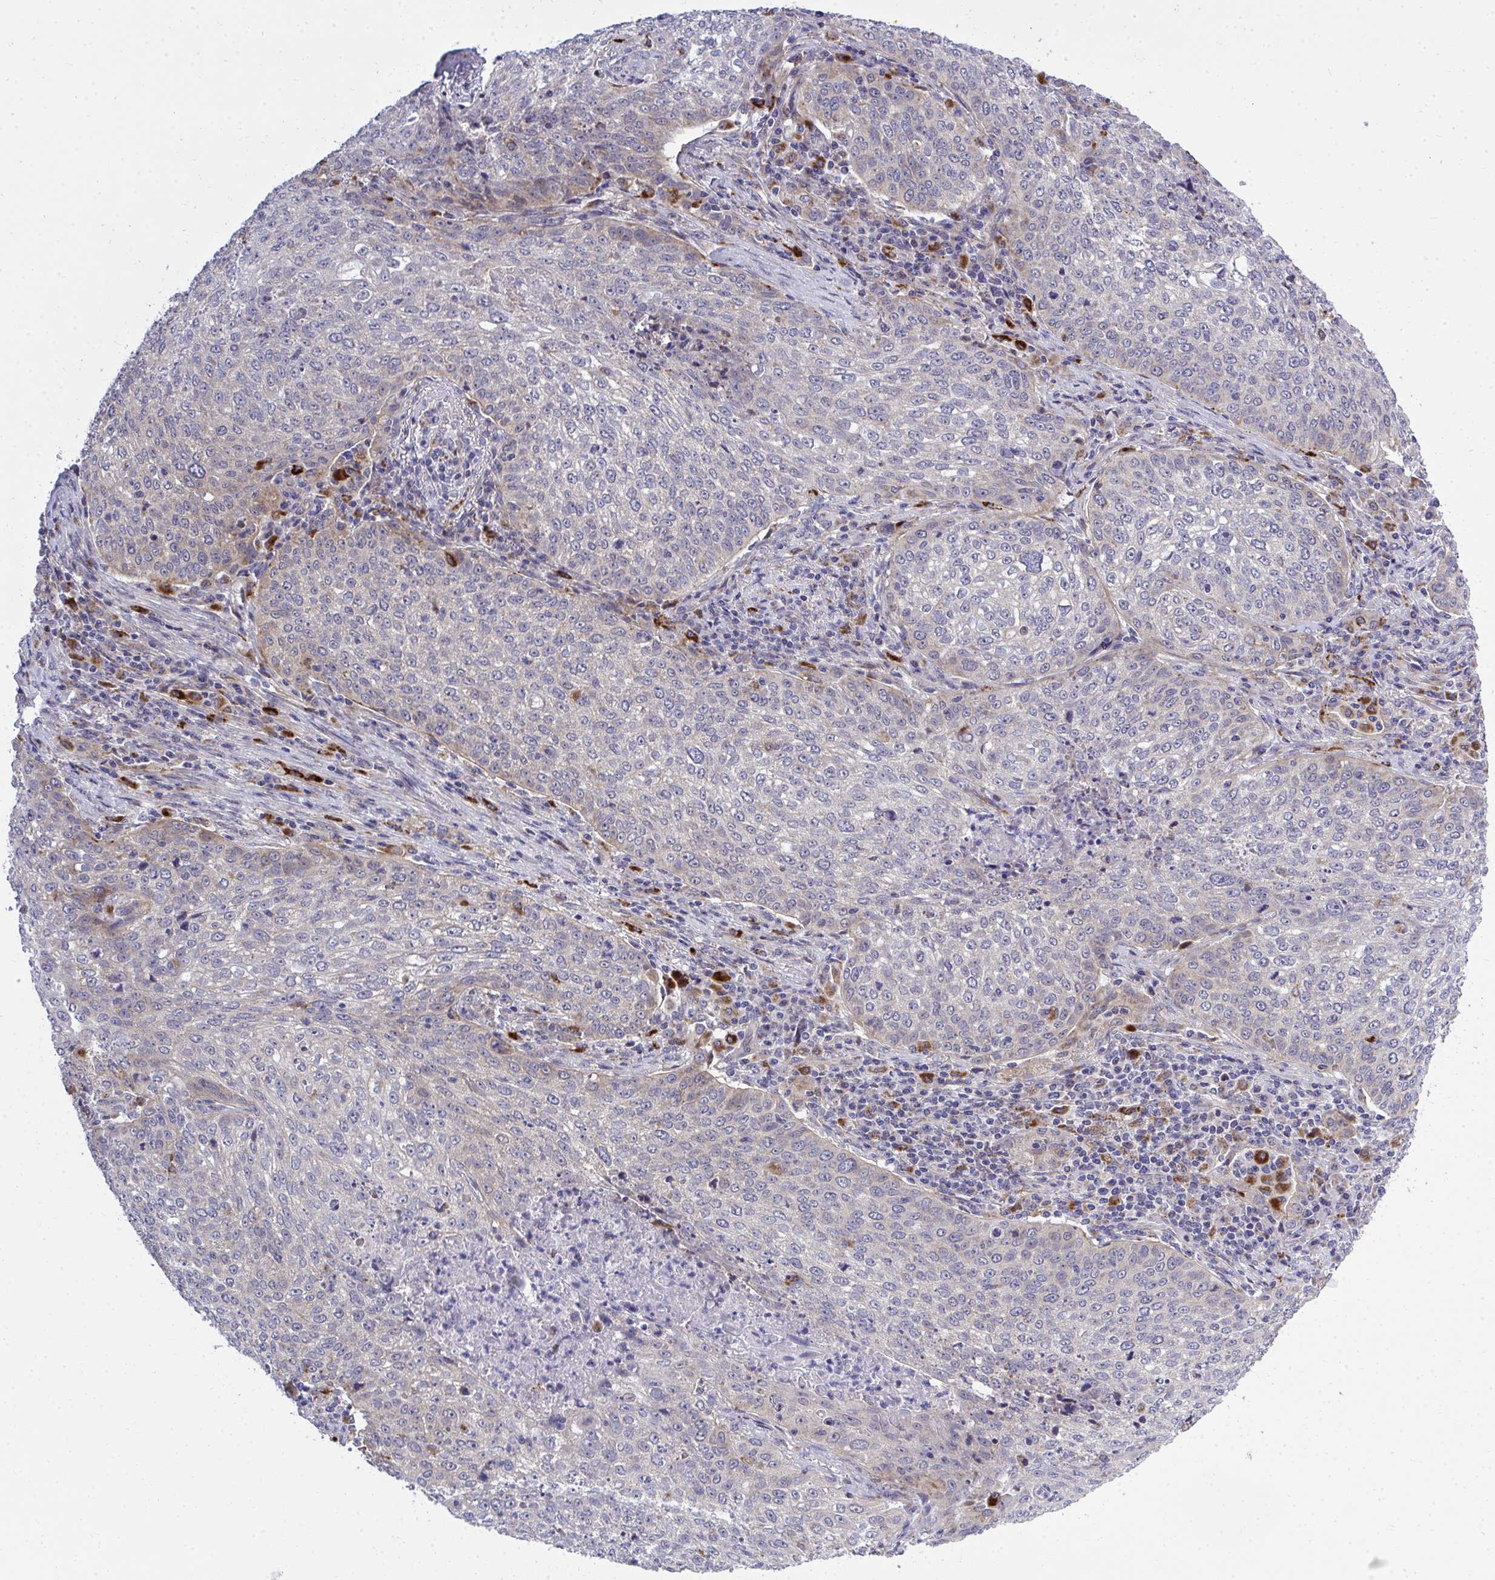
{"staining": {"intensity": "weak", "quantity": "<25%", "location": "cytoplasmic/membranous"}, "tissue": "lung cancer", "cell_type": "Tumor cells", "image_type": "cancer", "snomed": [{"axis": "morphology", "description": "Squamous cell carcinoma, NOS"}, {"axis": "topography", "description": "Lung"}], "caption": "Image shows no significant protein expression in tumor cells of squamous cell carcinoma (lung).", "gene": "XAF1", "patient": {"sex": "male", "age": 63}}